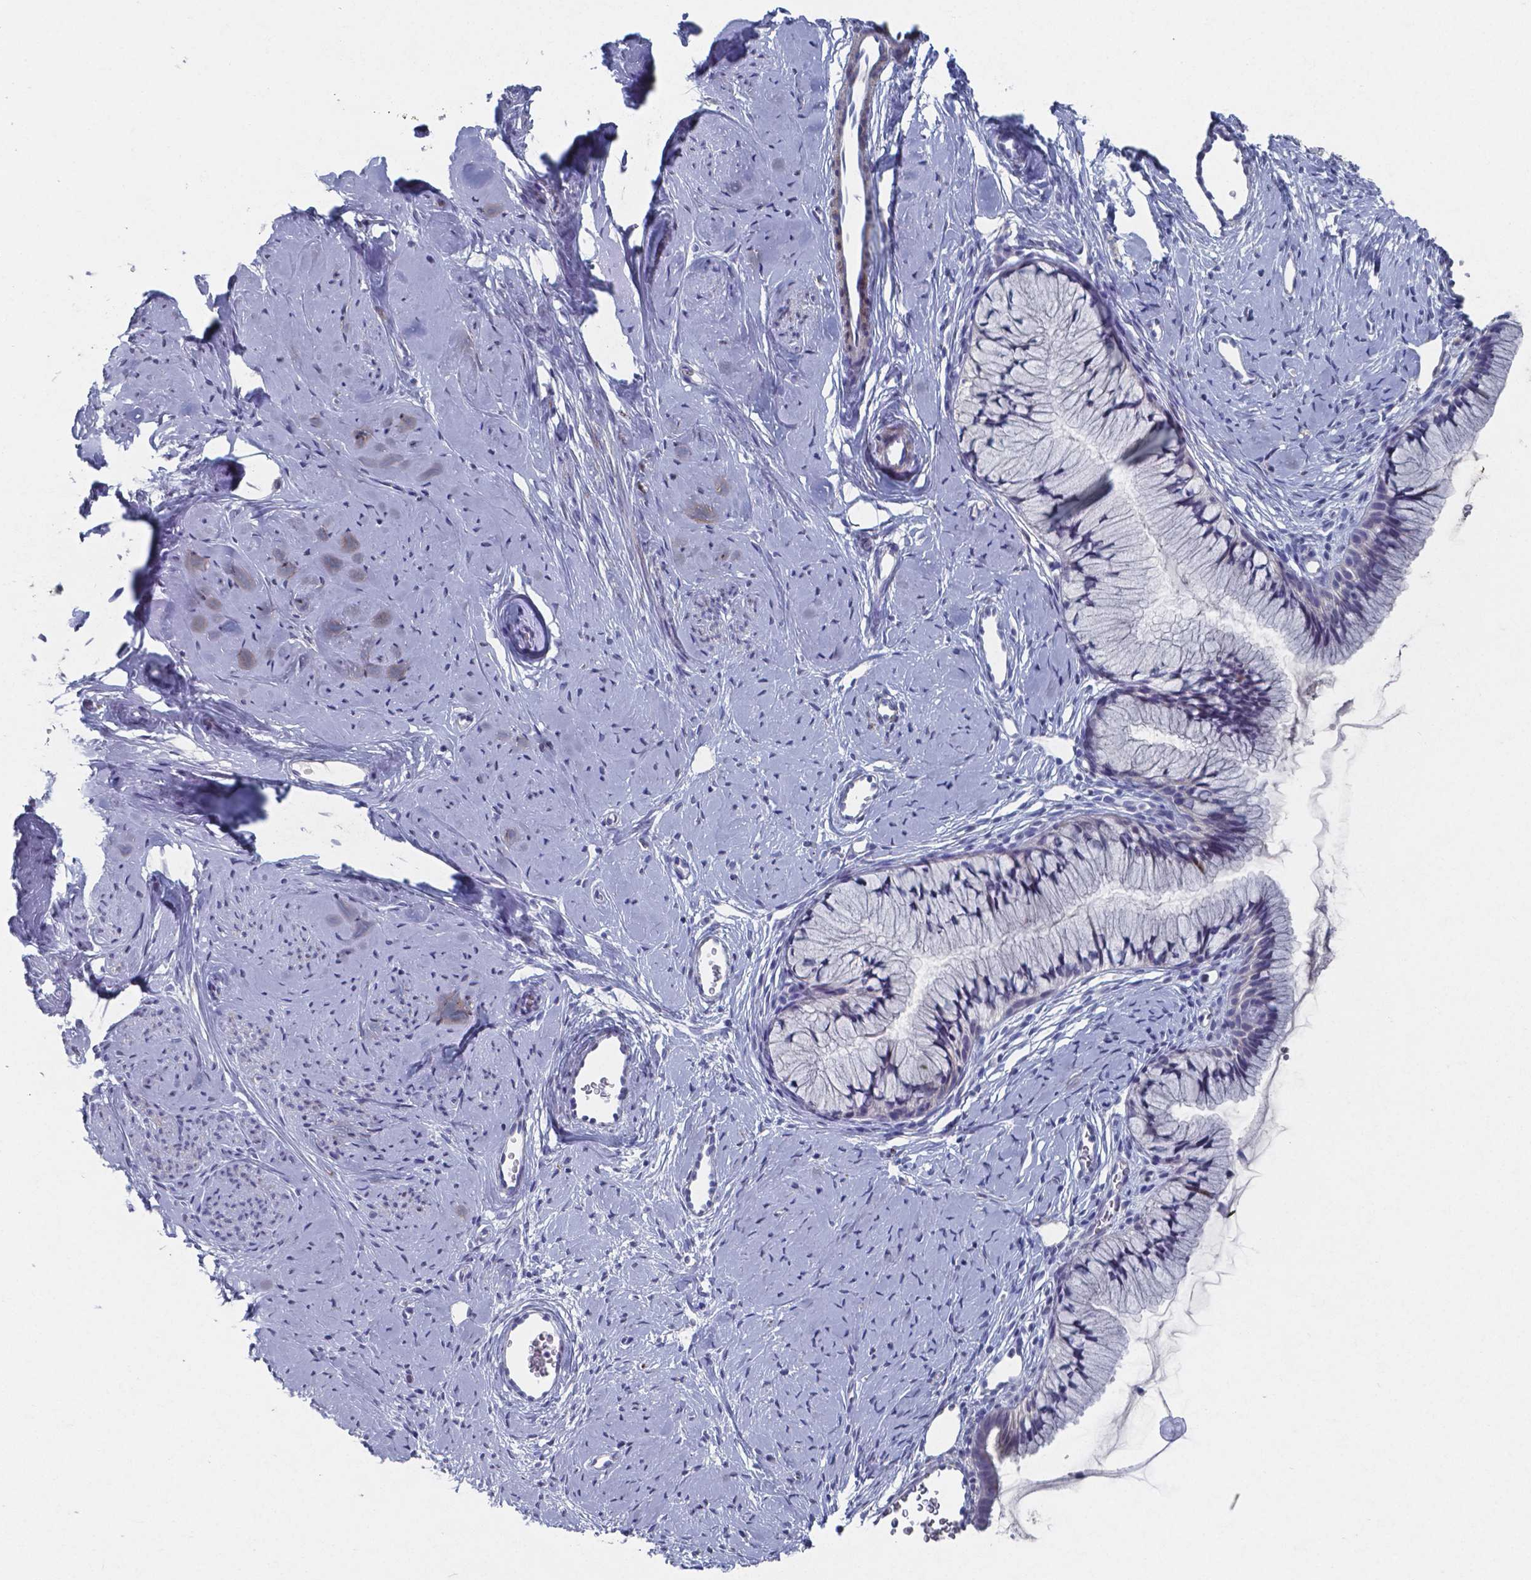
{"staining": {"intensity": "negative", "quantity": "none", "location": "none"}, "tissue": "cervix", "cell_type": "Glandular cells", "image_type": "normal", "snomed": [{"axis": "morphology", "description": "Normal tissue, NOS"}, {"axis": "topography", "description": "Cervix"}], "caption": "Cervix was stained to show a protein in brown. There is no significant staining in glandular cells. Nuclei are stained in blue.", "gene": "PLA2R1", "patient": {"sex": "female", "age": 40}}